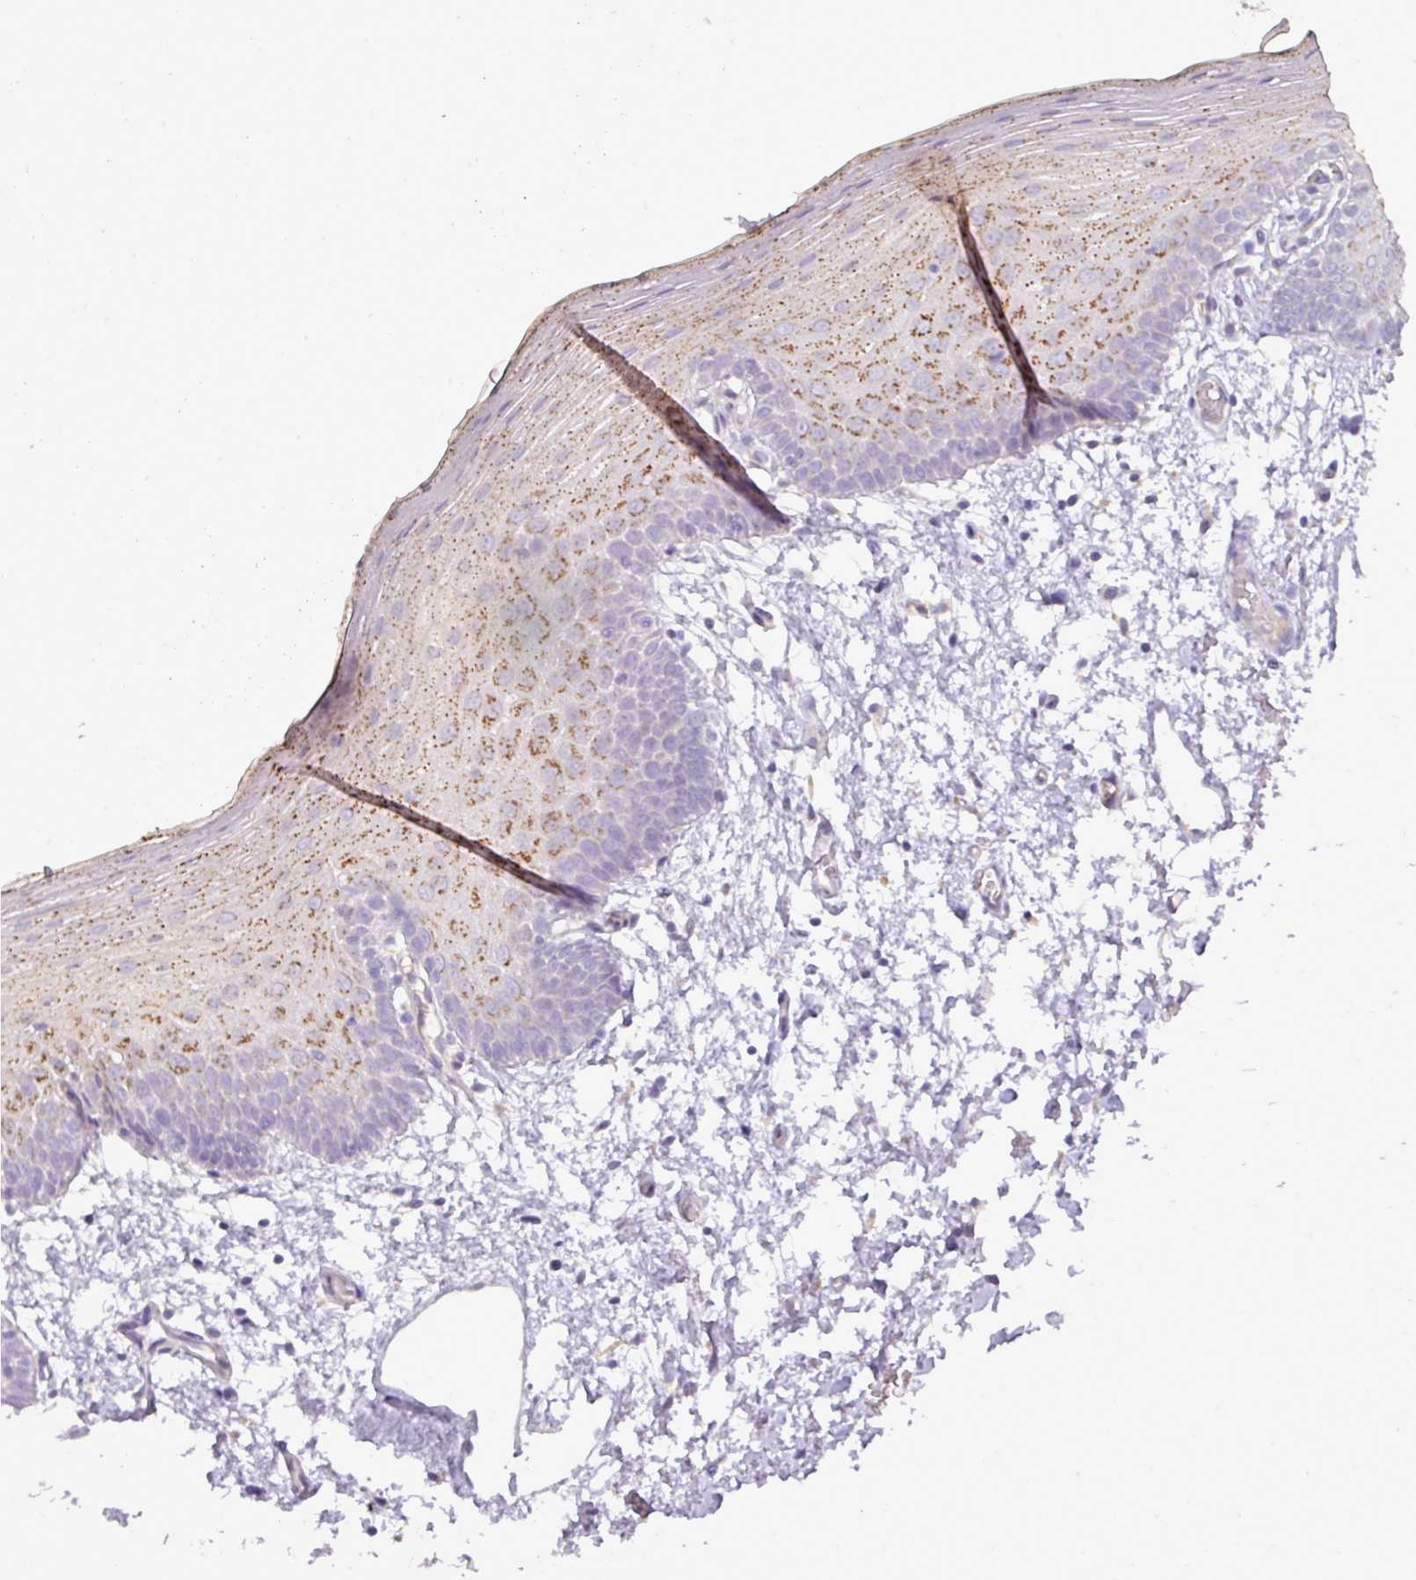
{"staining": {"intensity": "moderate", "quantity": "<25%", "location": "cytoplasmic/membranous"}, "tissue": "oral mucosa", "cell_type": "Squamous epithelial cells", "image_type": "normal", "snomed": [{"axis": "morphology", "description": "Normal tissue, NOS"}, {"axis": "morphology", "description": "Squamous cell carcinoma, NOS"}, {"axis": "topography", "description": "Oral tissue"}, {"axis": "topography", "description": "Head-Neck"}], "caption": "DAB (3,3'-diaminobenzidine) immunohistochemical staining of unremarkable oral mucosa exhibits moderate cytoplasmic/membranous protein expression in about <25% of squamous epithelial cells. (DAB IHC, brown staining for protein, blue staining for nuclei).", "gene": "BRINP2", "patient": {"sex": "female", "age": 81}}